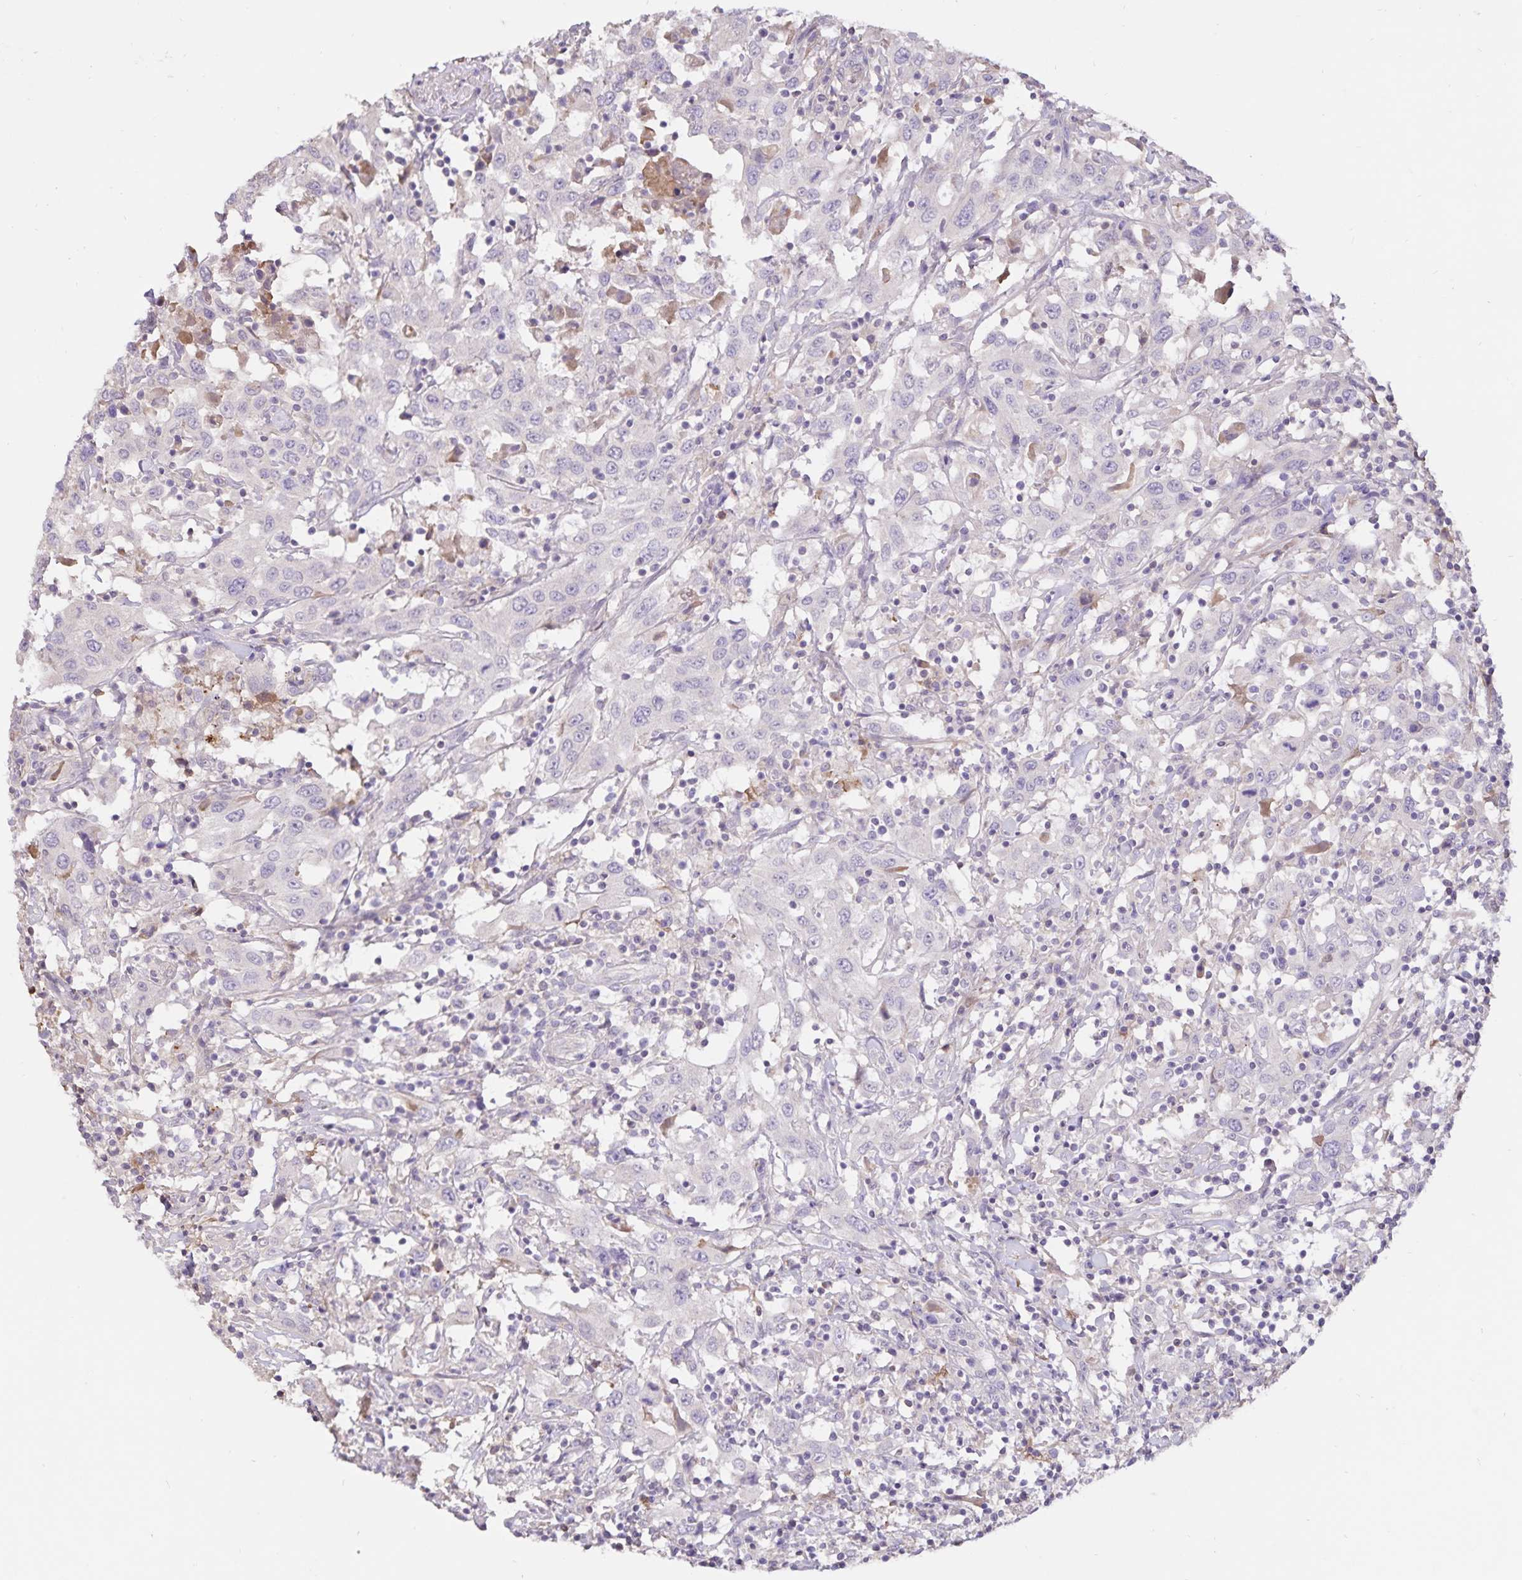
{"staining": {"intensity": "negative", "quantity": "none", "location": "none"}, "tissue": "urothelial cancer", "cell_type": "Tumor cells", "image_type": "cancer", "snomed": [{"axis": "morphology", "description": "Urothelial carcinoma, High grade"}, {"axis": "topography", "description": "Urinary bladder"}], "caption": "The immunohistochemistry image has no significant positivity in tumor cells of urothelial carcinoma (high-grade) tissue. (Brightfield microscopy of DAB immunohistochemistry at high magnification).", "gene": "FGG", "patient": {"sex": "male", "age": 61}}